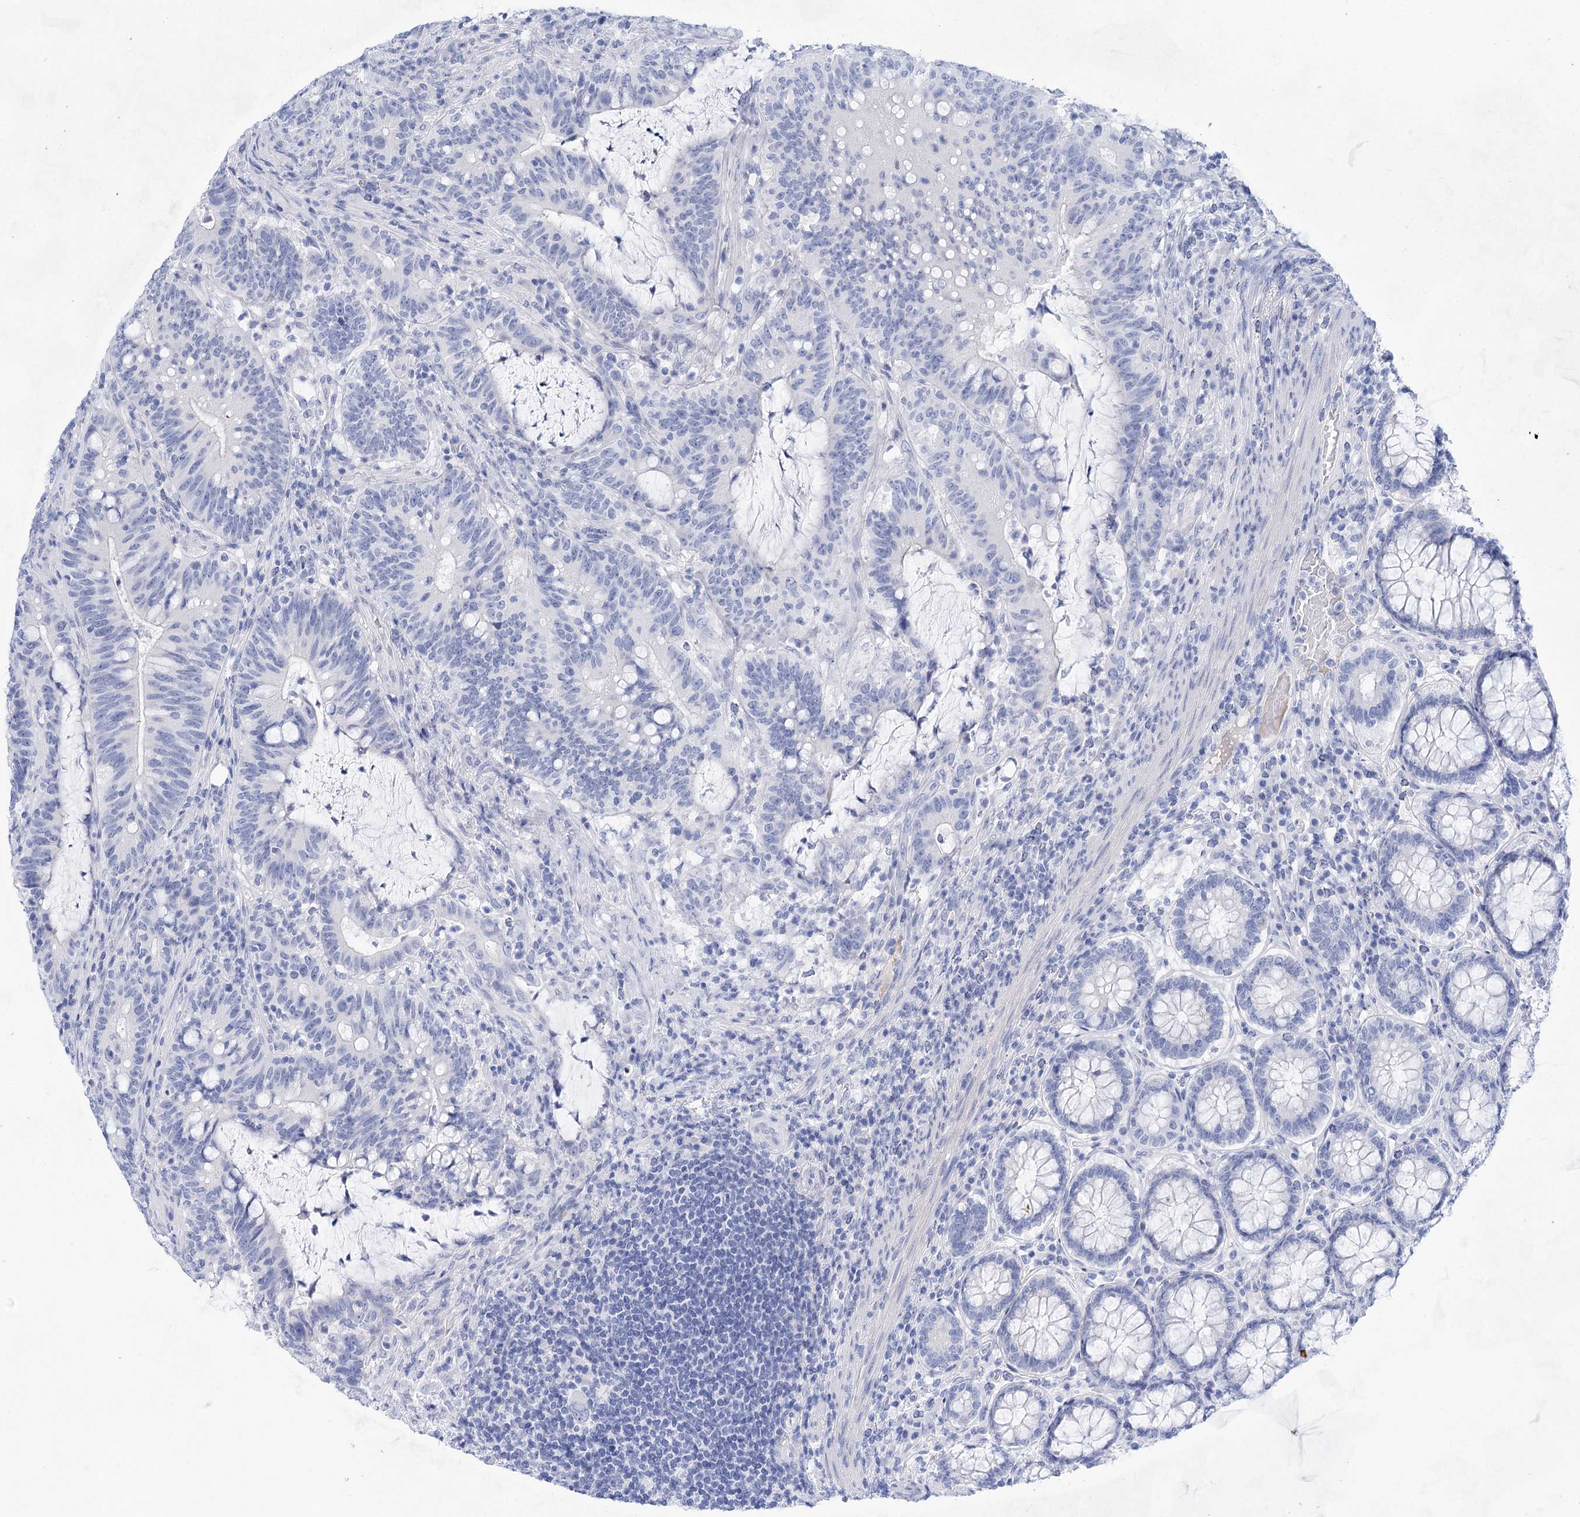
{"staining": {"intensity": "negative", "quantity": "none", "location": "none"}, "tissue": "colorectal cancer", "cell_type": "Tumor cells", "image_type": "cancer", "snomed": [{"axis": "morphology", "description": "Adenocarcinoma, NOS"}, {"axis": "topography", "description": "Colon"}], "caption": "An immunohistochemistry photomicrograph of colorectal cancer (adenocarcinoma) is shown. There is no staining in tumor cells of colorectal cancer (adenocarcinoma).", "gene": "LALBA", "patient": {"sex": "female", "age": 66}}